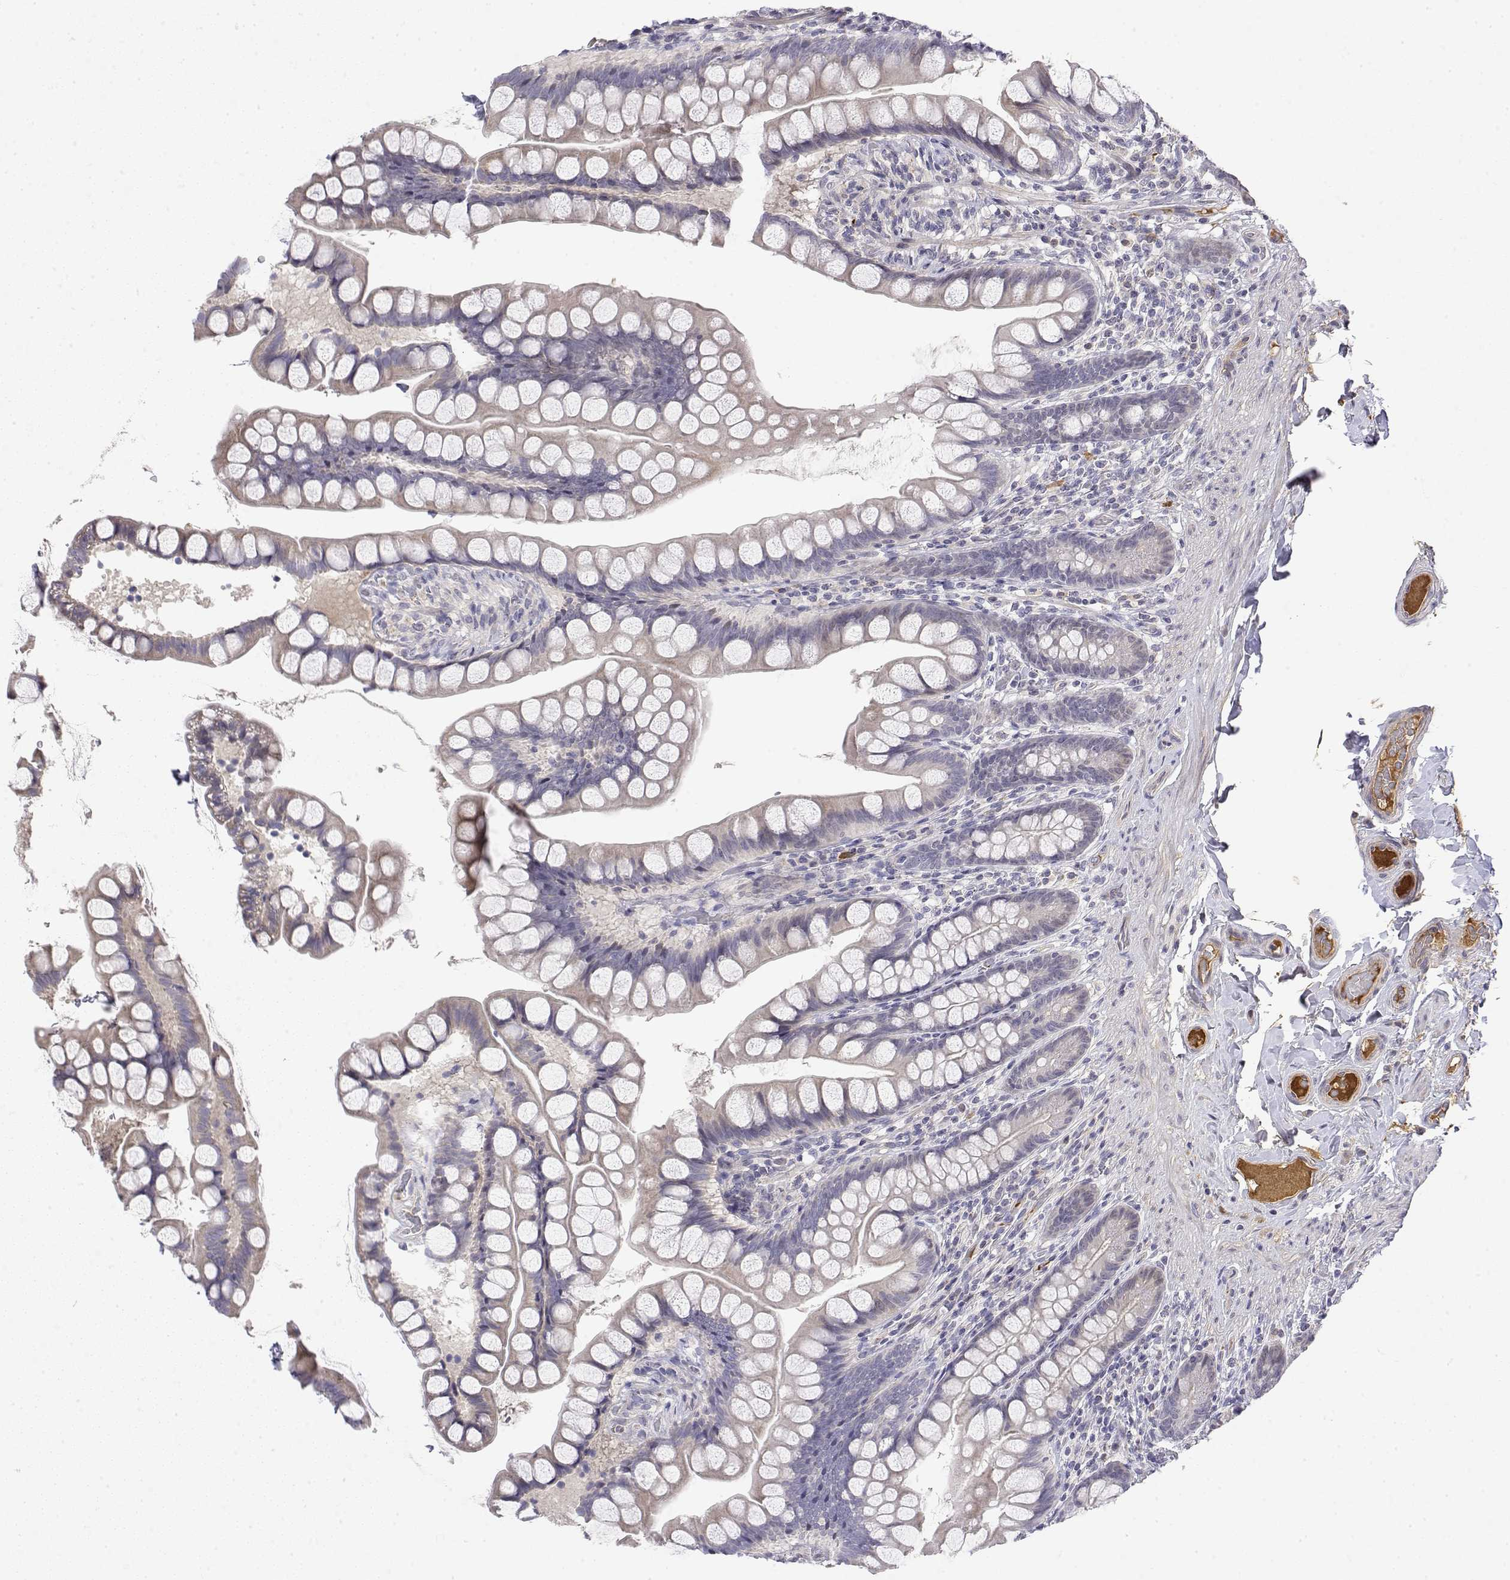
{"staining": {"intensity": "negative", "quantity": "none", "location": "none"}, "tissue": "small intestine", "cell_type": "Glandular cells", "image_type": "normal", "snomed": [{"axis": "morphology", "description": "Normal tissue, NOS"}, {"axis": "topography", "description": "Small intestine"}], "caption": "Small intestine stained for a protein using immunohistochemistry (IHC) displays no positivity glandular cells.", "gene": "IGFBP4", "patient": {"sex": "male", "age": 70}}